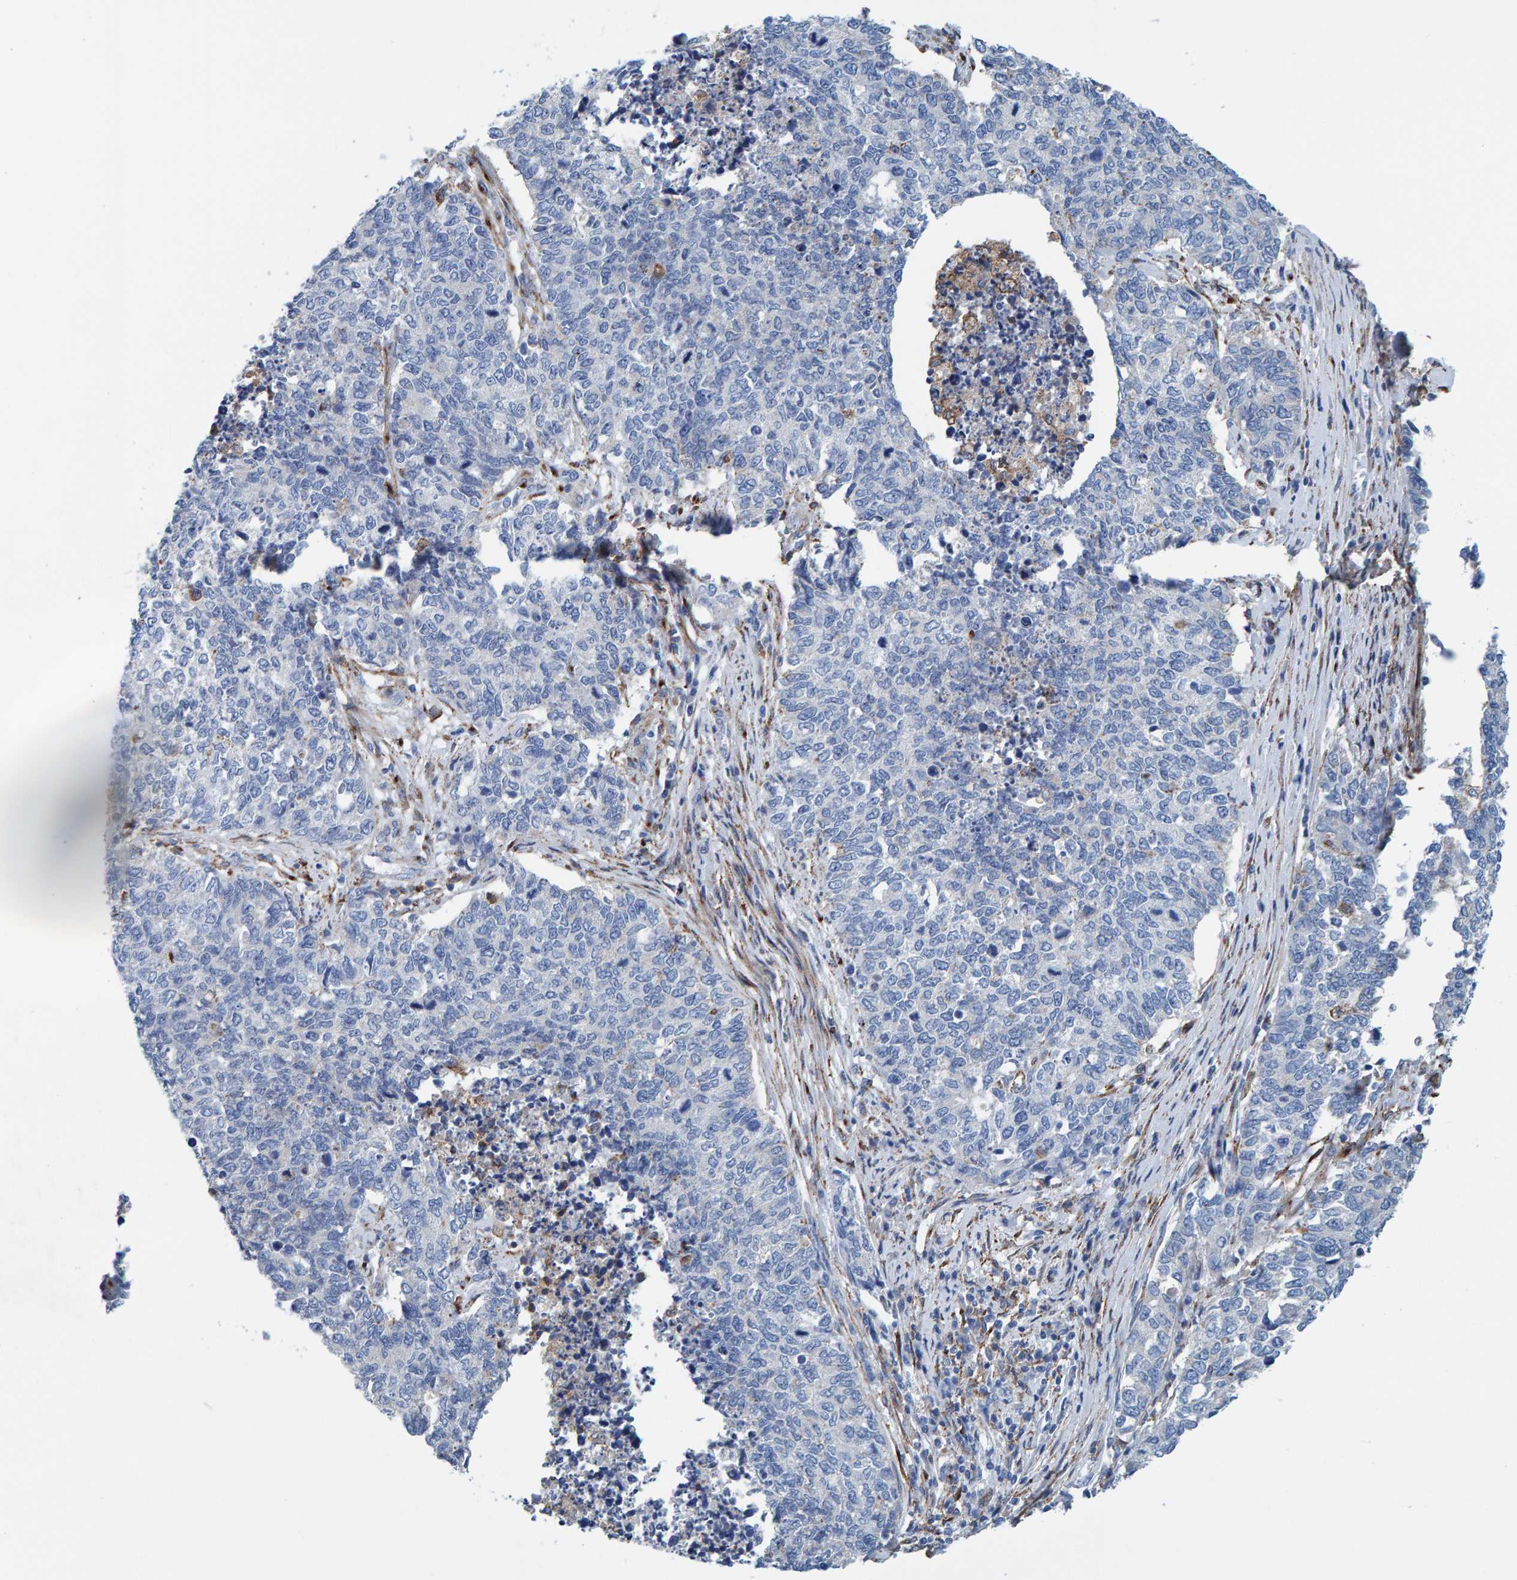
{"staining": {"intensity": "negative", "quantity": "none", "location": "none"}, "tissue": "cervical cancer", "cell_type": "Tumor cells", "image_type": "cancer", "snomed": [{"axis": "morphology", "description": "Squamous cell carcinoma, NOS"}, {"axis": "topography", "description": "Cervix"}], "caption": "The image exhibits no staining of tumor cells in squamous cell carcinoma (cervical).", "gene": "LRP1", "patient": {"sex": "female", "age": 63}}